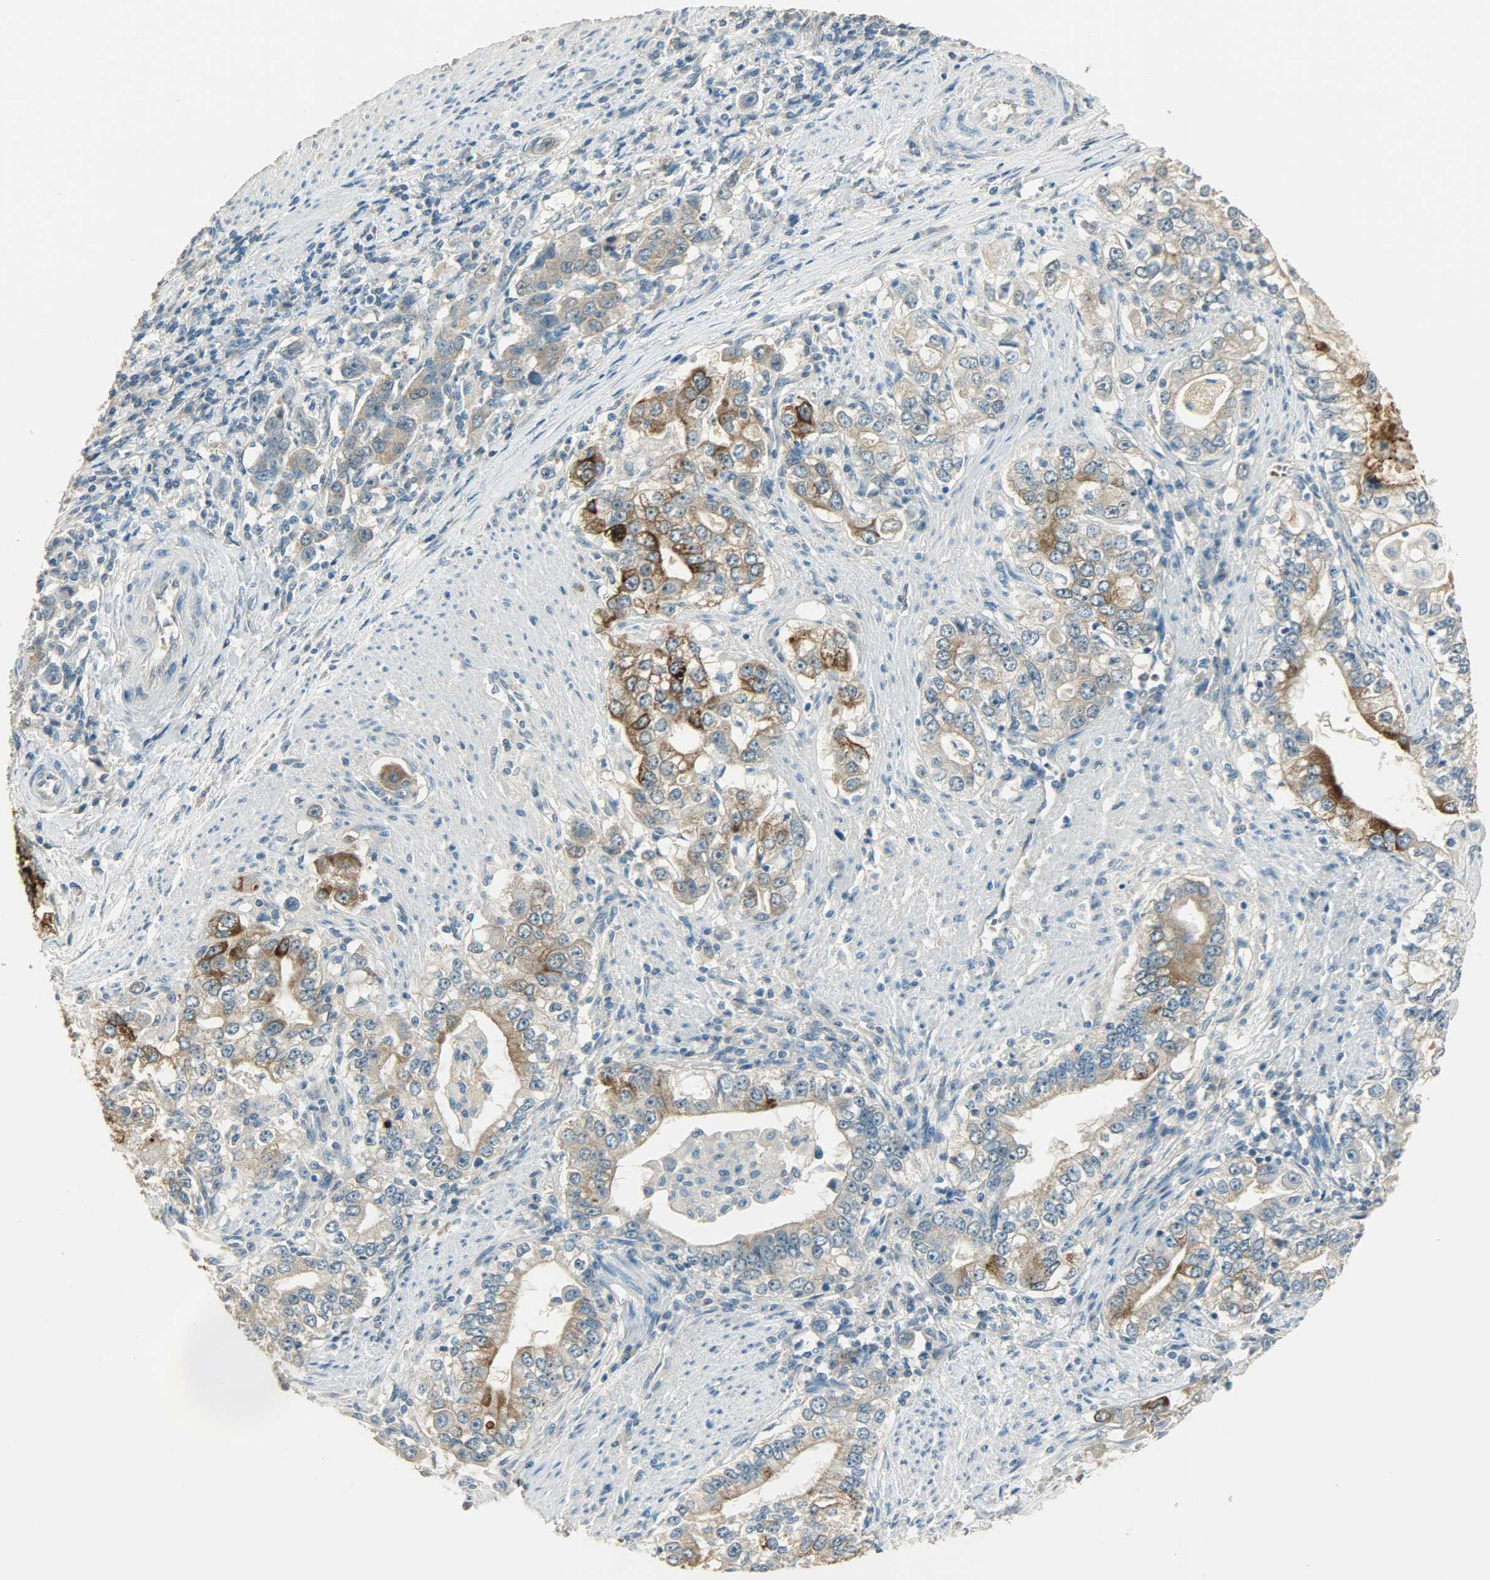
{"staining": {"intensity": "strong", "quantity": "25%-75%", "location": "cytoplasmic/membranous"}, "tissue": "stomach cancer", "cell_type": "Tumor cells", "image_type": "cancer", "snomed": [{"axis": "morphology", "description": "Adenocarcinoma, NOS"}, {"axis": "topography", "description": "Stomach, lower"}], "caption": "Adenocarcinoma (stomach) stained for a protein displays strong cytoplasmic/membranous positivity in tumor cells.", "gene": "PRMT5", "patient": {"sex": "female", "age": 72}}